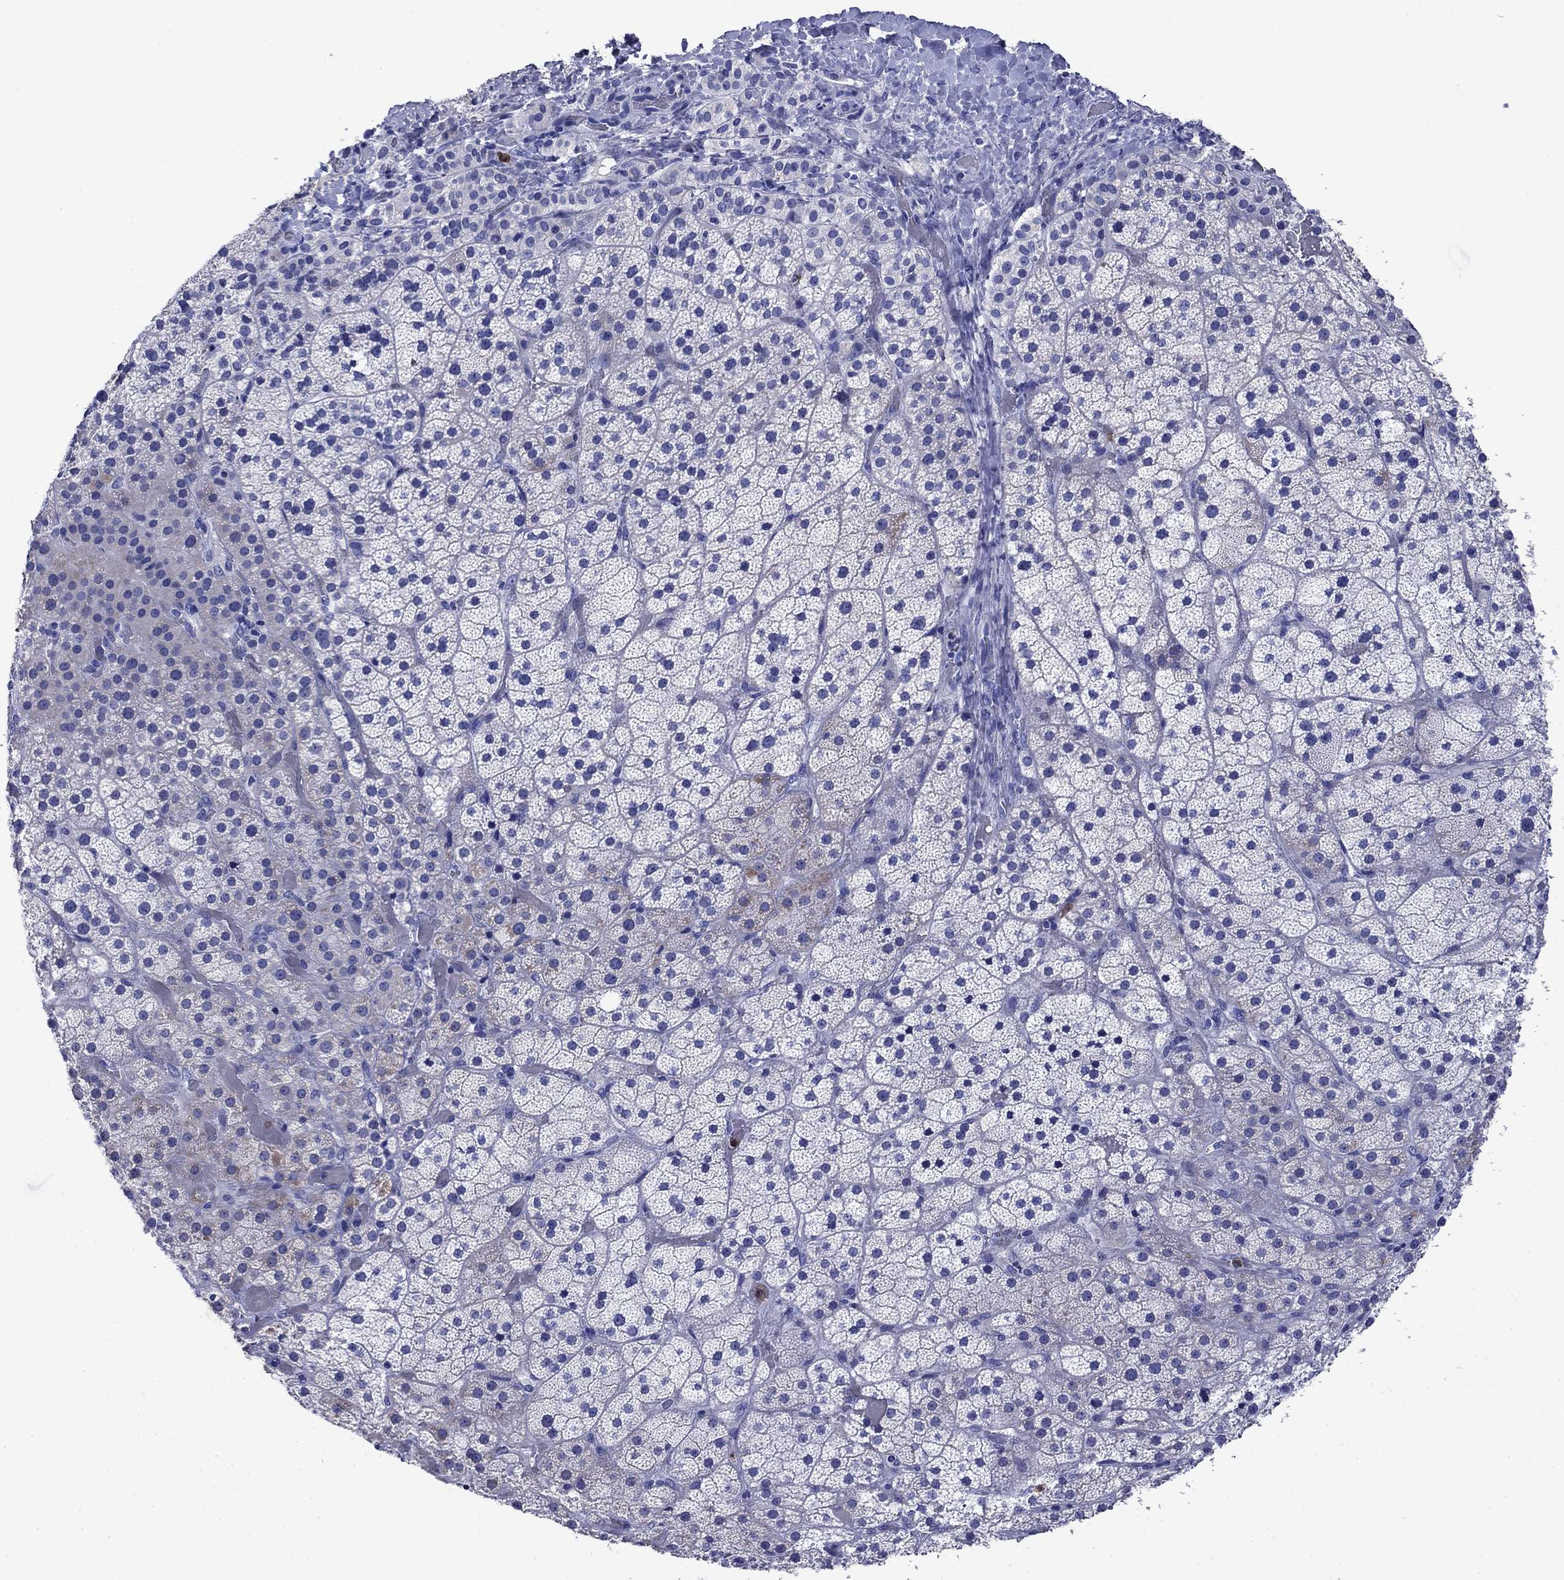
{"staining": {"intensity": "negative", "quantity": "none", "location": "none"}, "tissue": "adrenal gland", "cell_type": "Glandular cells", "image_type": "normal", "snomed": [{"axis": "morphology", "description": "Normal tissue, NOS"}, {"axis": "topography", "description": "Adrenal gland"}], "caption": "The photomicrograph demonstrates no significant staining in glandular cells of adrenal gland.", "gene": "TFR2", "patient": {"sex": "male", "age": 57}}